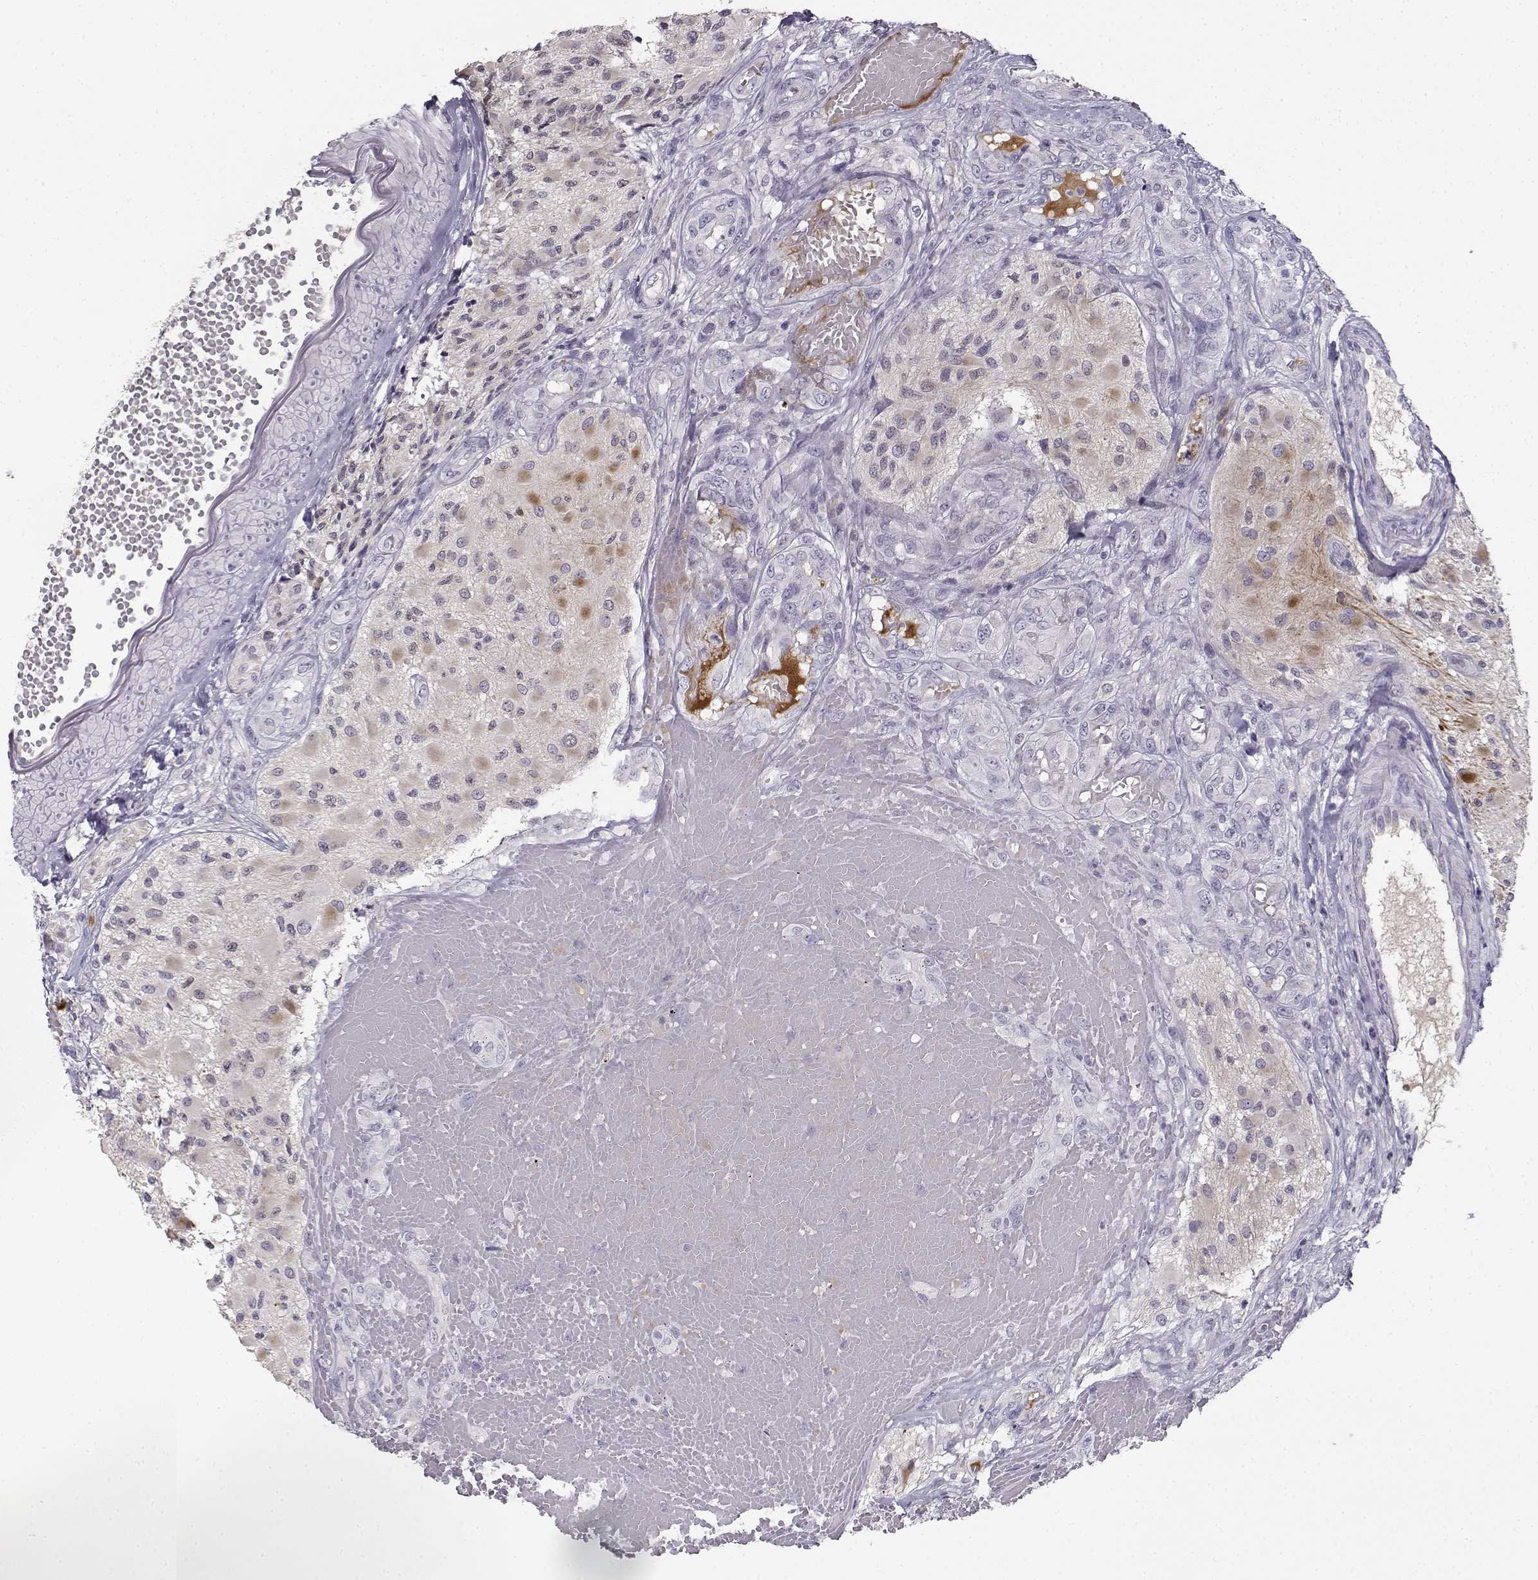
{"staining": {"intensity": "weak", "quantity": "<25%", "location": "cytoplasmic/membranous"}, "tissue": "glioma", "cell_type": "Tumor cells", "image_type": "cancer", "snomed": [{"axis": "morphology", "description": "Glioma, malignant, High grade"}, {"axis": "topography", "description": "Brain"}], "caption": "High magnification brightfield microscopy of high-grade glioma (malignant) stained with DAB (brown) and counterstained with hematoxylin (blue): tumor cells show no significant positivity.", "gene": "DDX25", "patient": {"sex": "female", "age": 63}}